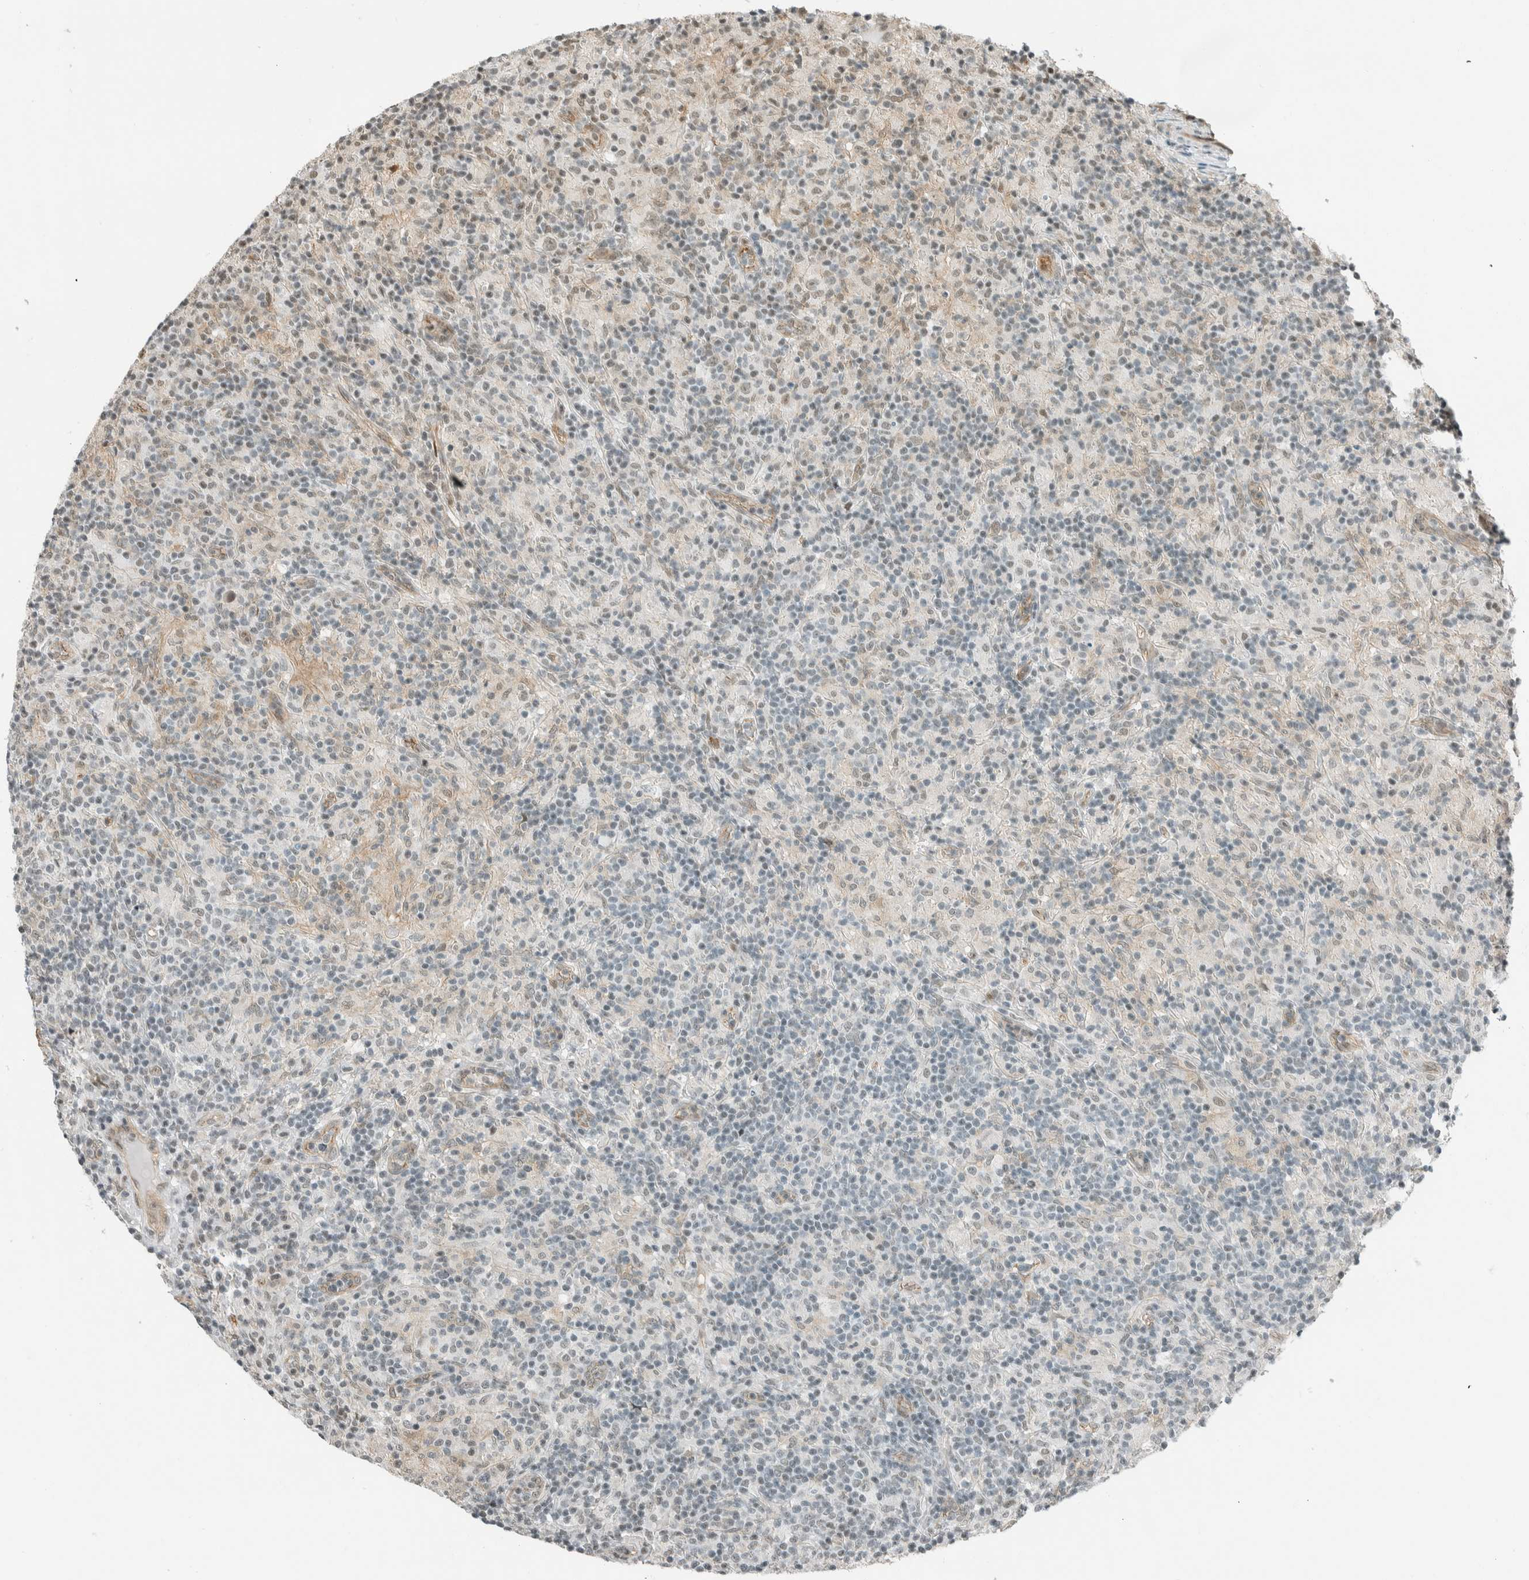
{"staining": {"intensity": "weak", "quantity": "25%-75%", "location": "nuclear"}, "tissue": "lymphoma", "cell_type": "Tumor cells", "image_type": "cancer", "snomed": [{"axis": "morphology", "description": "Hodgkin's disease, NOS"}, {"axis": "topography", "description": "Lymph node"}], "caption": "Immunohistochemical staining of human Hodgkin's disease demonstrates low levels of weak nuclear protein positivity in approximately 25%-75% of tumor cells. The protein is shown in brown color, while the nuclei are stained blue.", "gene": "NIBAN2", "patient": {"sex": "male", "age": 70}}